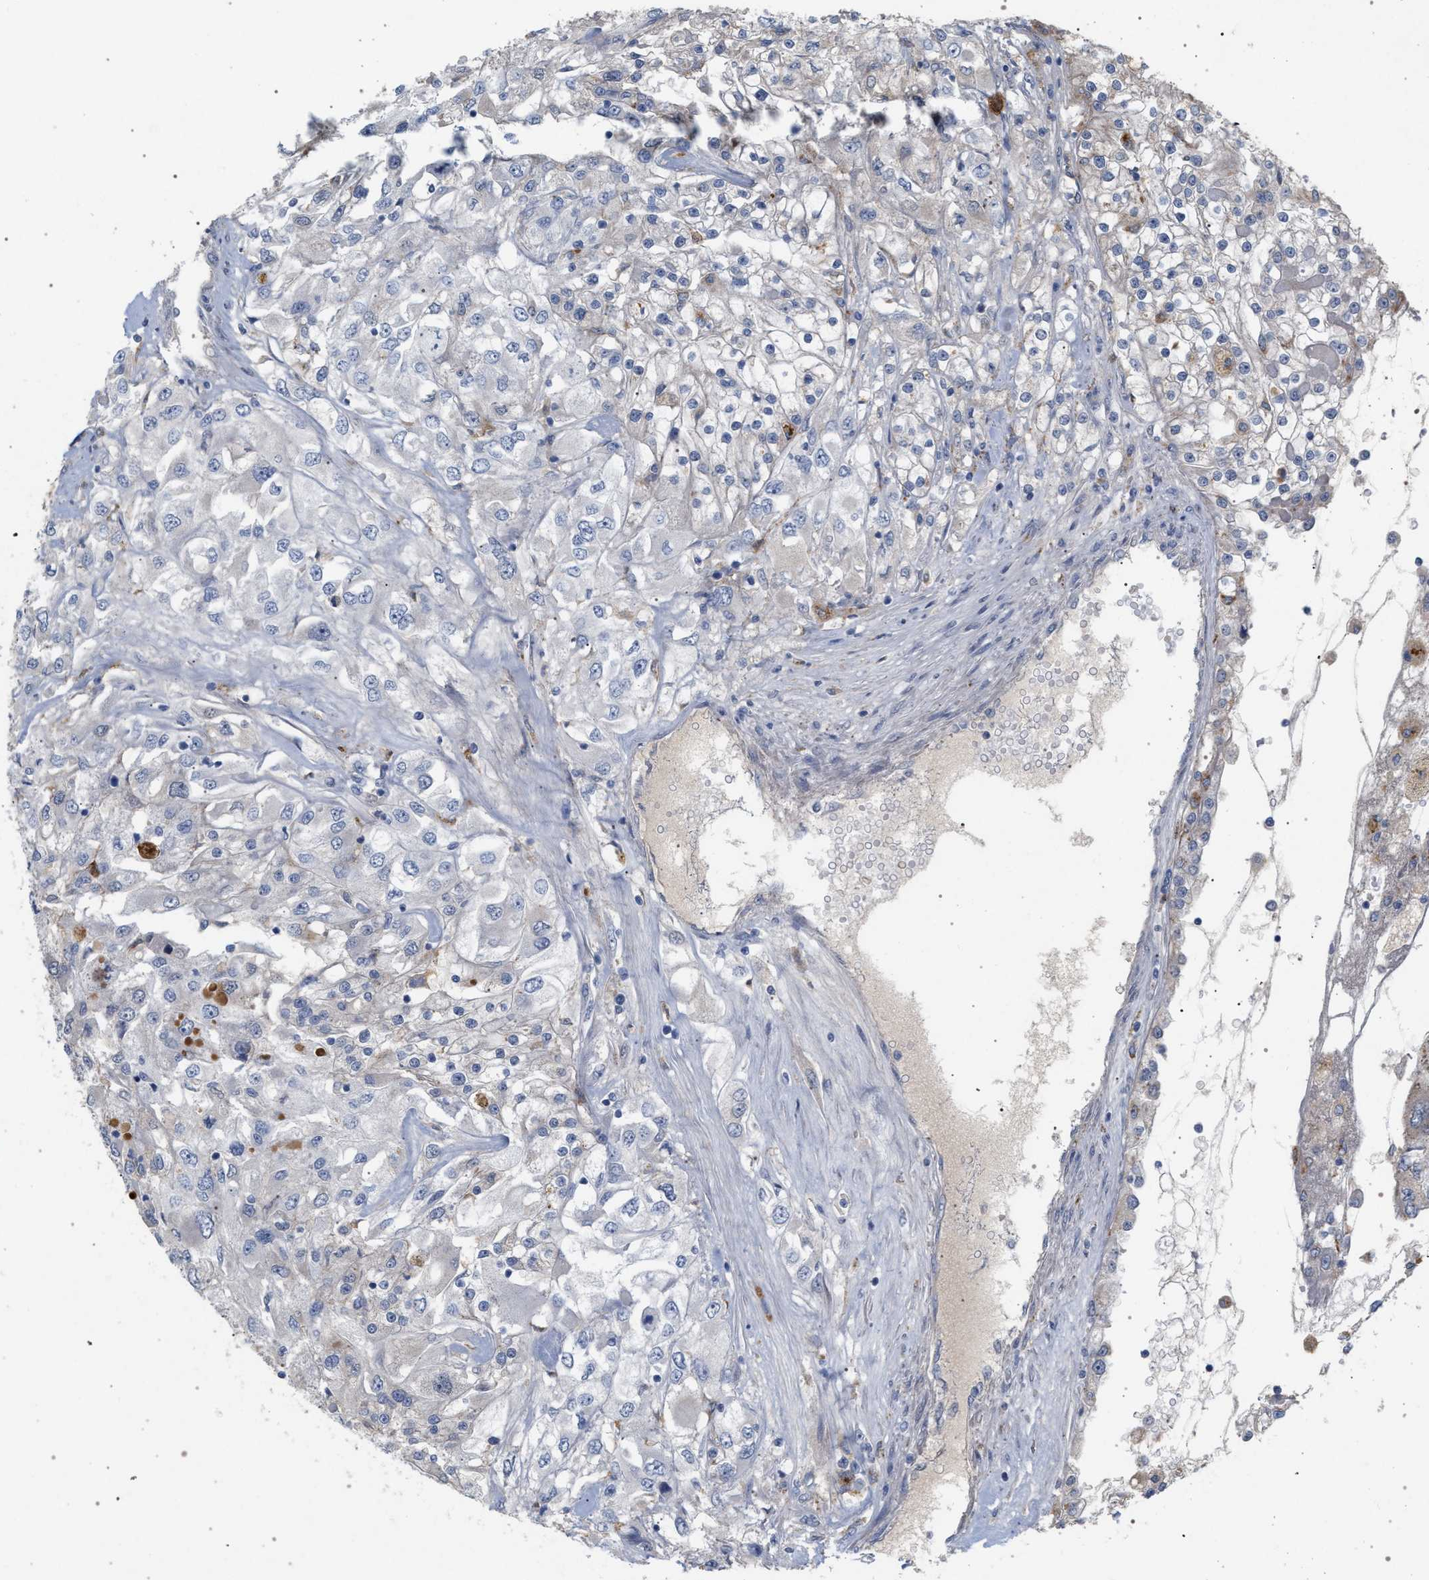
{"staining": {"intensity": "negative", "quantity": "none", "location": "none"}, "tissue": "renal cancer", "cell_type": "Tumor cells", "image_type": "cancer", "snomed": [{"axis": "morphology", "description": "Adenocarcinoma, NOS"}, {"axis": "topography", "description": "Kidney"}], "caption": "Adenocarcinoma (renal) stained for a protein using IHC demonstrates no staining tumor cells.", "gene": "MAMDC2", "patient": {"sex": "female", "age": 52}}